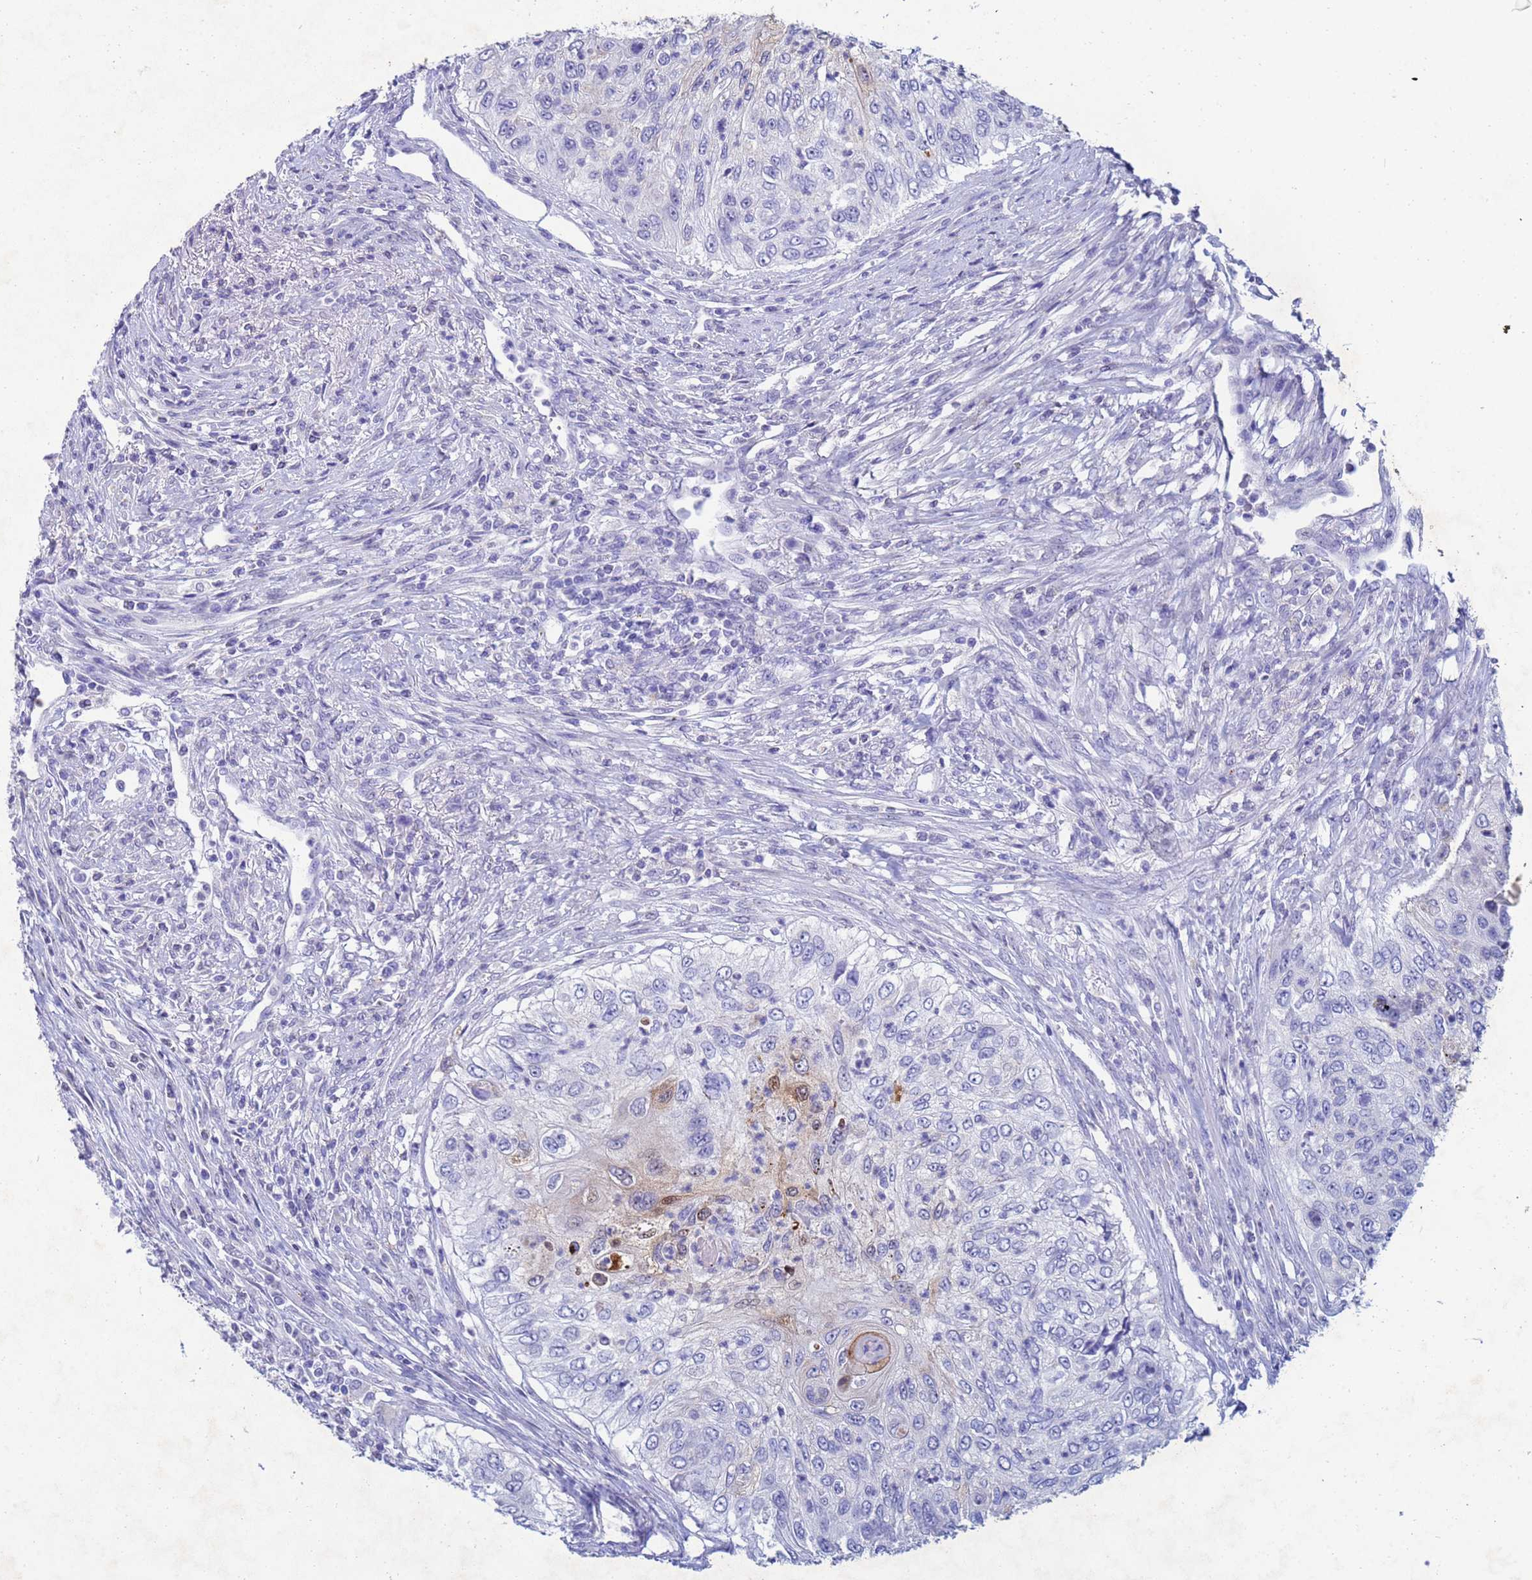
{"staining": {"intensity": "moderate", "quantity": "<25%", "location": "cytoplasmic/membranous,nuclear"}, "tissue": "urothelial cancer", "cell_type": "Tumor cells", "image_type": "cancer", "snomed": [{"axis": "morphology", "description": "Urothelial carcinoma, High grade"}, {"axis": "topography", "description": "Urinary bladder"}], "caption": "Immunohistochemistry (DAB) staining of urothelial cancer shows moderate cytoplasmic/membranous and nuclear protein staining in approximately <25% of tumor cells. (brown staining indicates protein expression, while blue staining denotes nuclei).", "gene": "CSTB", "patient": {"sex": "female", "age": 60}}